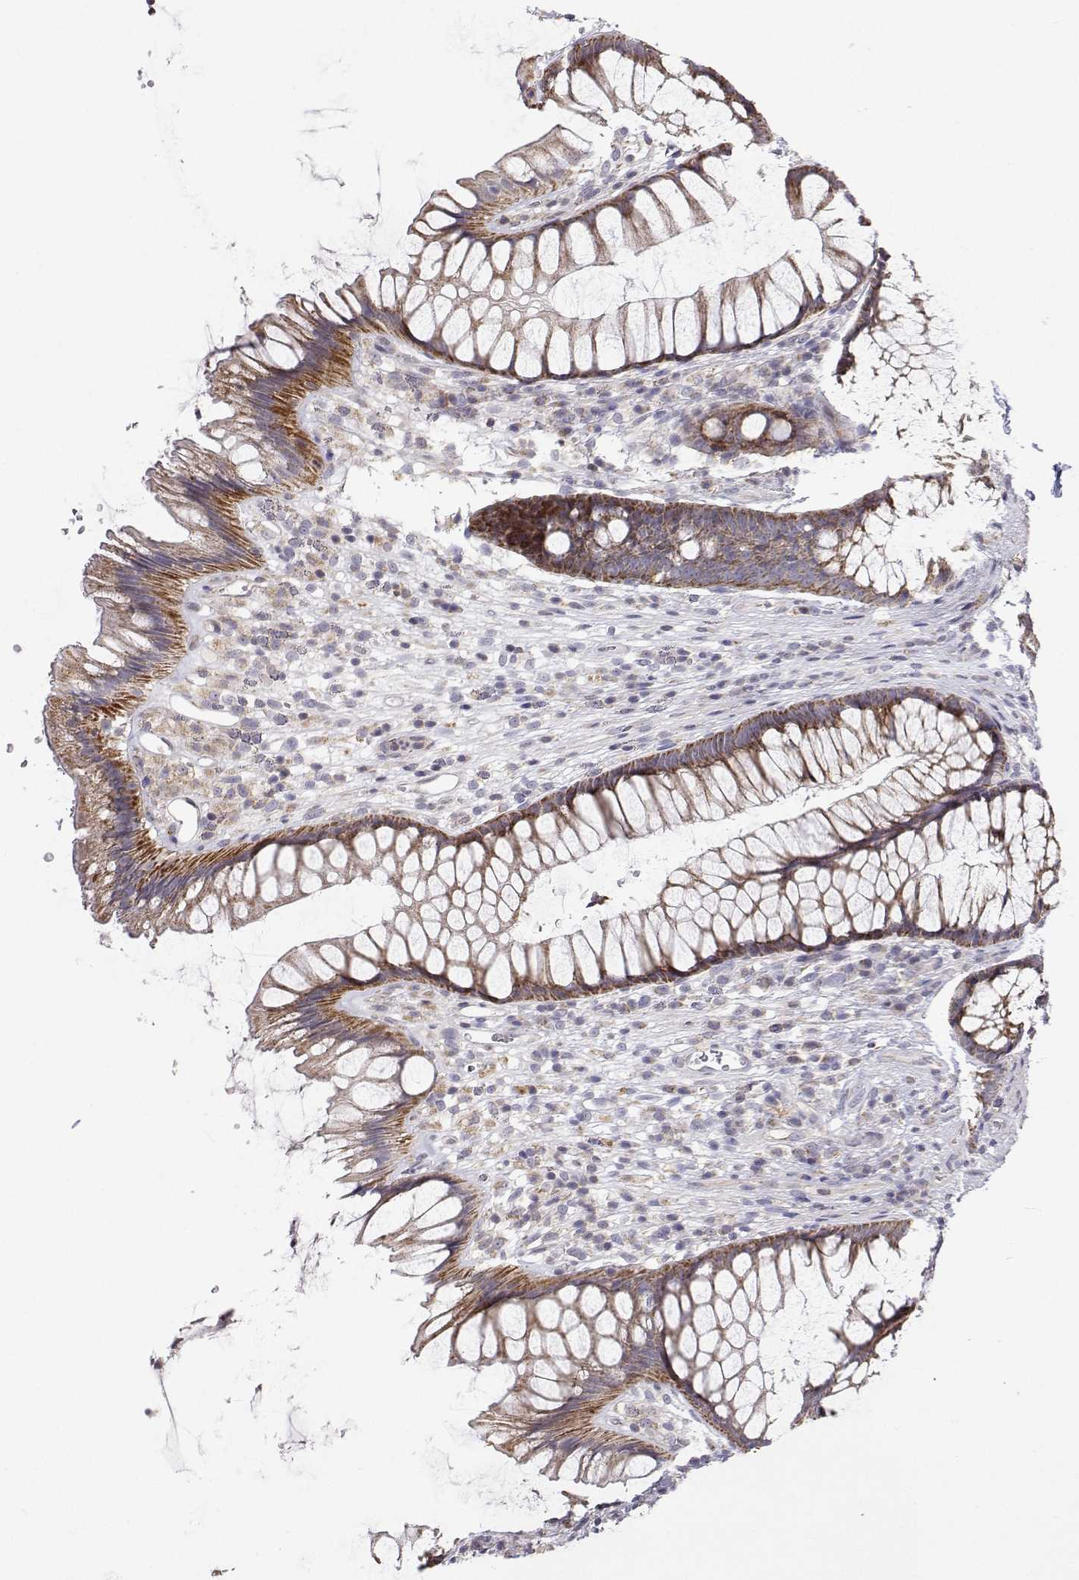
{"staining": {"intensity": "strong", "quantity": ">75%", "location": "cytoplasmic/membranous"}, "tissue": "rectum", "cell_type": "Glandular cells", "image_type": "normal", "snomed": [{"axis": "morphology", "description": "Normal tissue, NOS"}, {"axis": "topography", "description": "Rectum"}], "caption": "Glandular cells exhibit high levels of strong cytoplasmic/membranous positivity in about >75% of cells in normal human rectum. (IHC, brightfield microscopy, high magnification).", "gene": "MRPL3", "patient": {"sex": "male", "age": 53}}